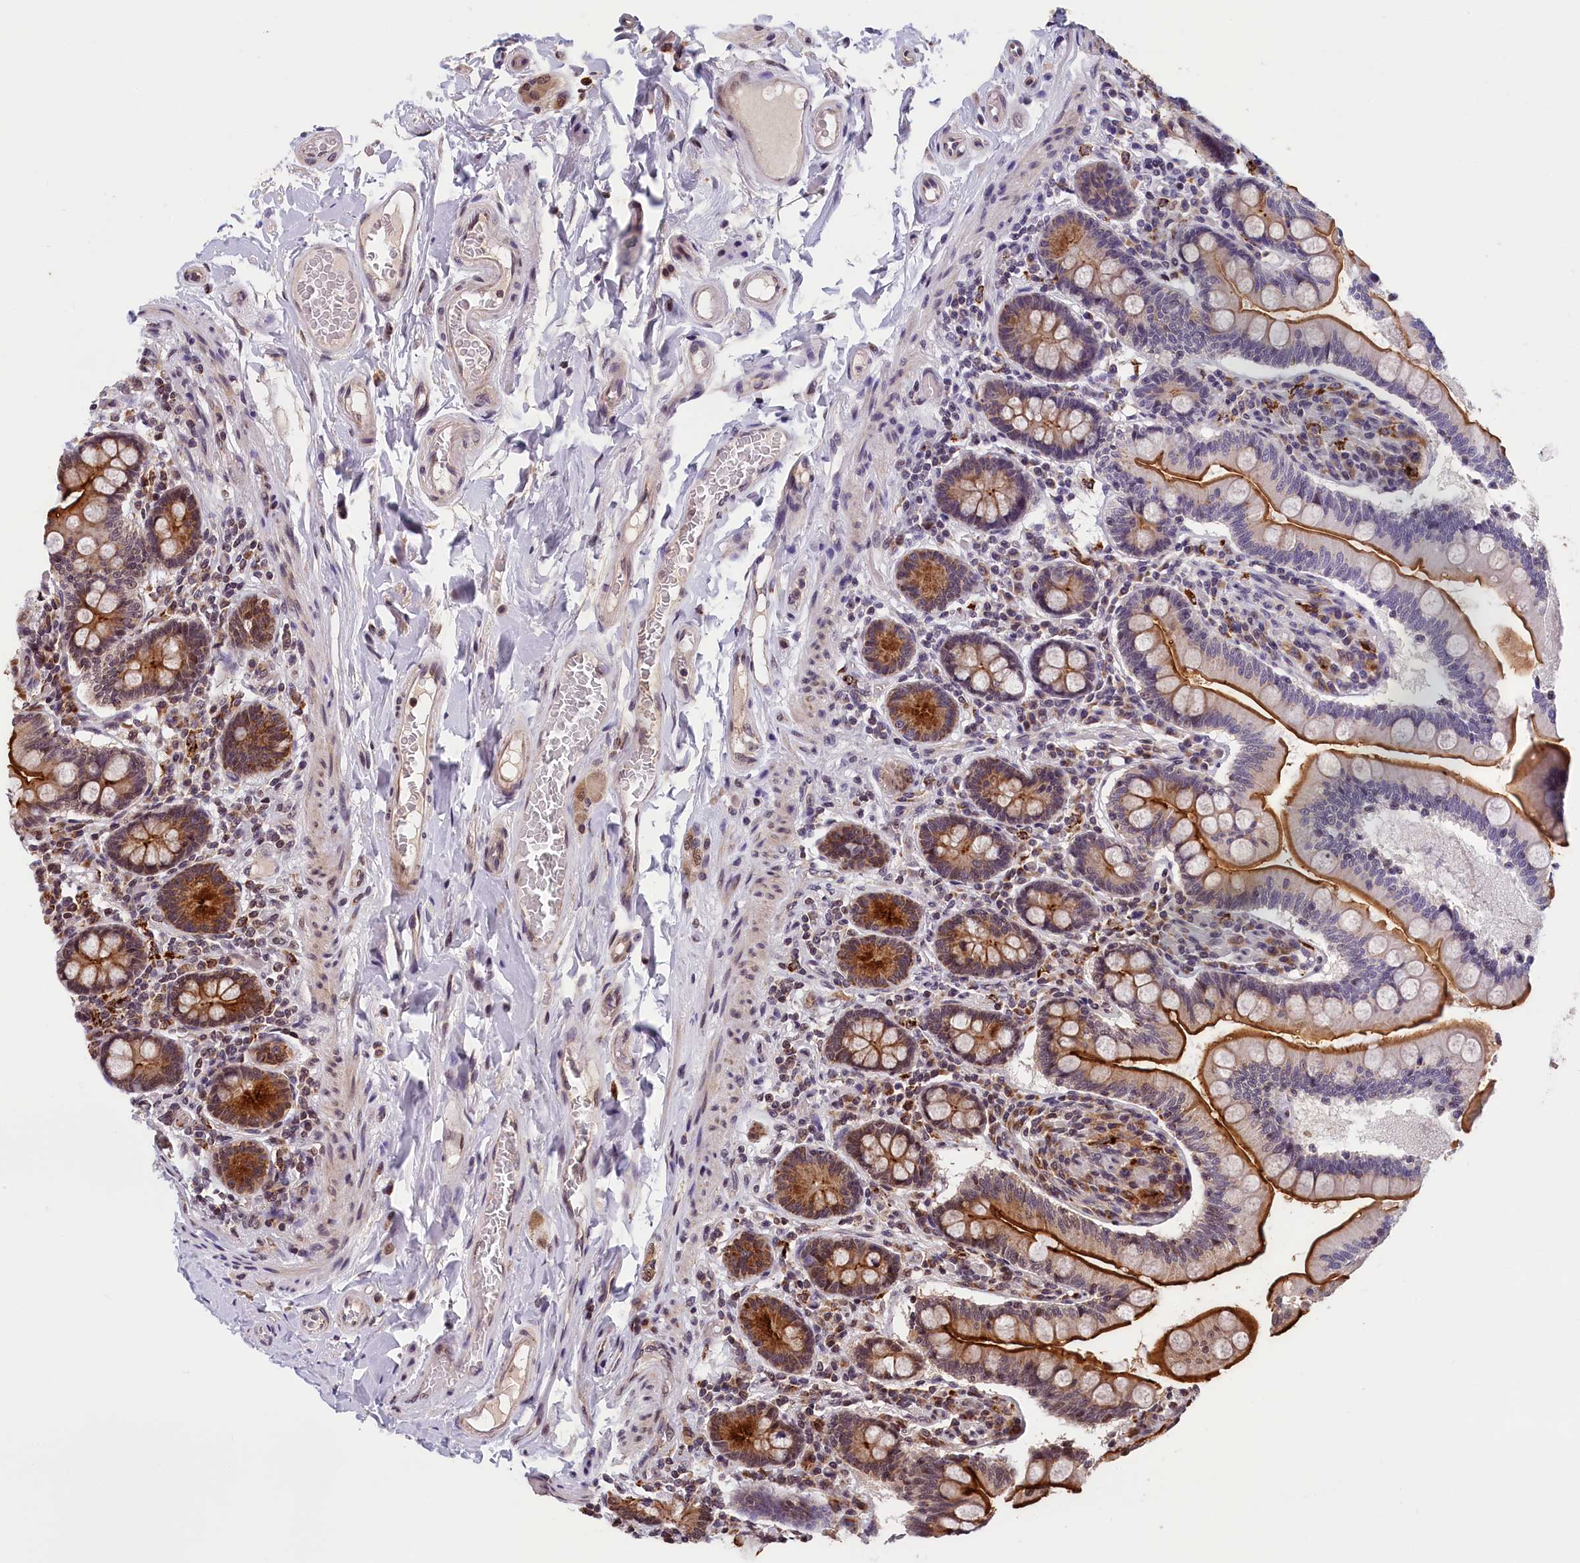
{"staining": {"intensity": "strong", "quantity": ">75%", "location": "cytoplasmic/membranous,nuclear"}, "tissue": "small intestine", "cell_type": "Glandular cells", "image_type": "normal", "snomed": [{"axis": "morphology", "description": "Normal tissue, NOS"}, {"axis": "topography", "description": "Small intestine"}], "caption": "Protein staining of normal small intestine shows strong cytoplasmic/membranous,nuclear staining in approximately >75% of glandular cells.", "gene": "KCNK6", "patient": {"sex": "female", "age": 64}}